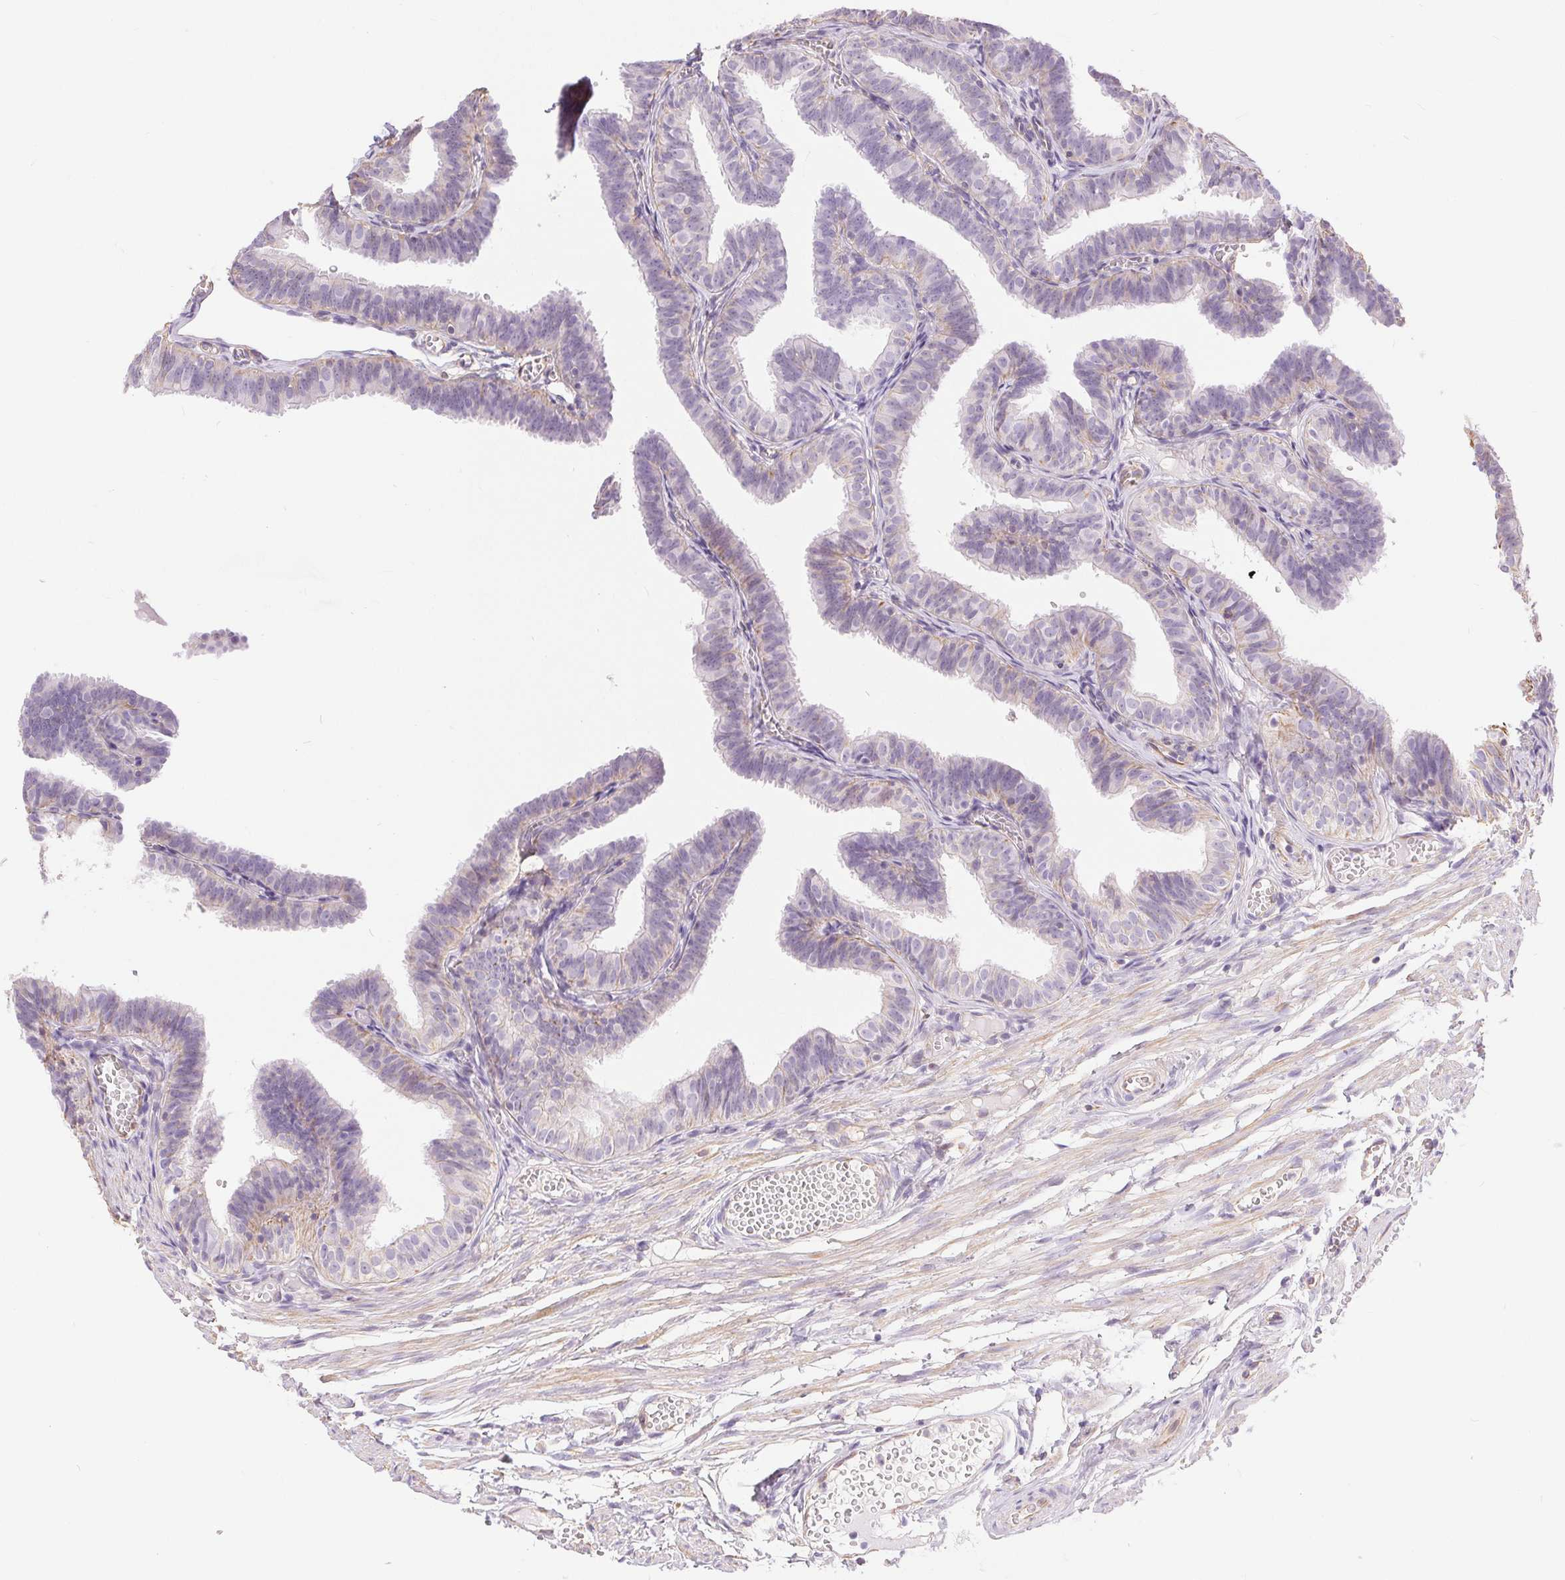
{"staining": {"intensity": "negative", "quantity": "none", "location": "none"}, "tissue": "fallopian tube", "cell_type": "Glandular cells", "image_type": "normal", "snomed": [{"axis": "morphology", "description": "Normal tissue, NOS"}, {"axis": "topography", "description": "Fallopian tube"}], "caption": "Immunohistochemistry of benign human fallopian tube exhibits no expression in glandular cells. (DAB (3,3'-diaminobenzidine) IHC, high magnification).", "gene": "GFAP", "patient": {"sex": "female", "age": 25}}